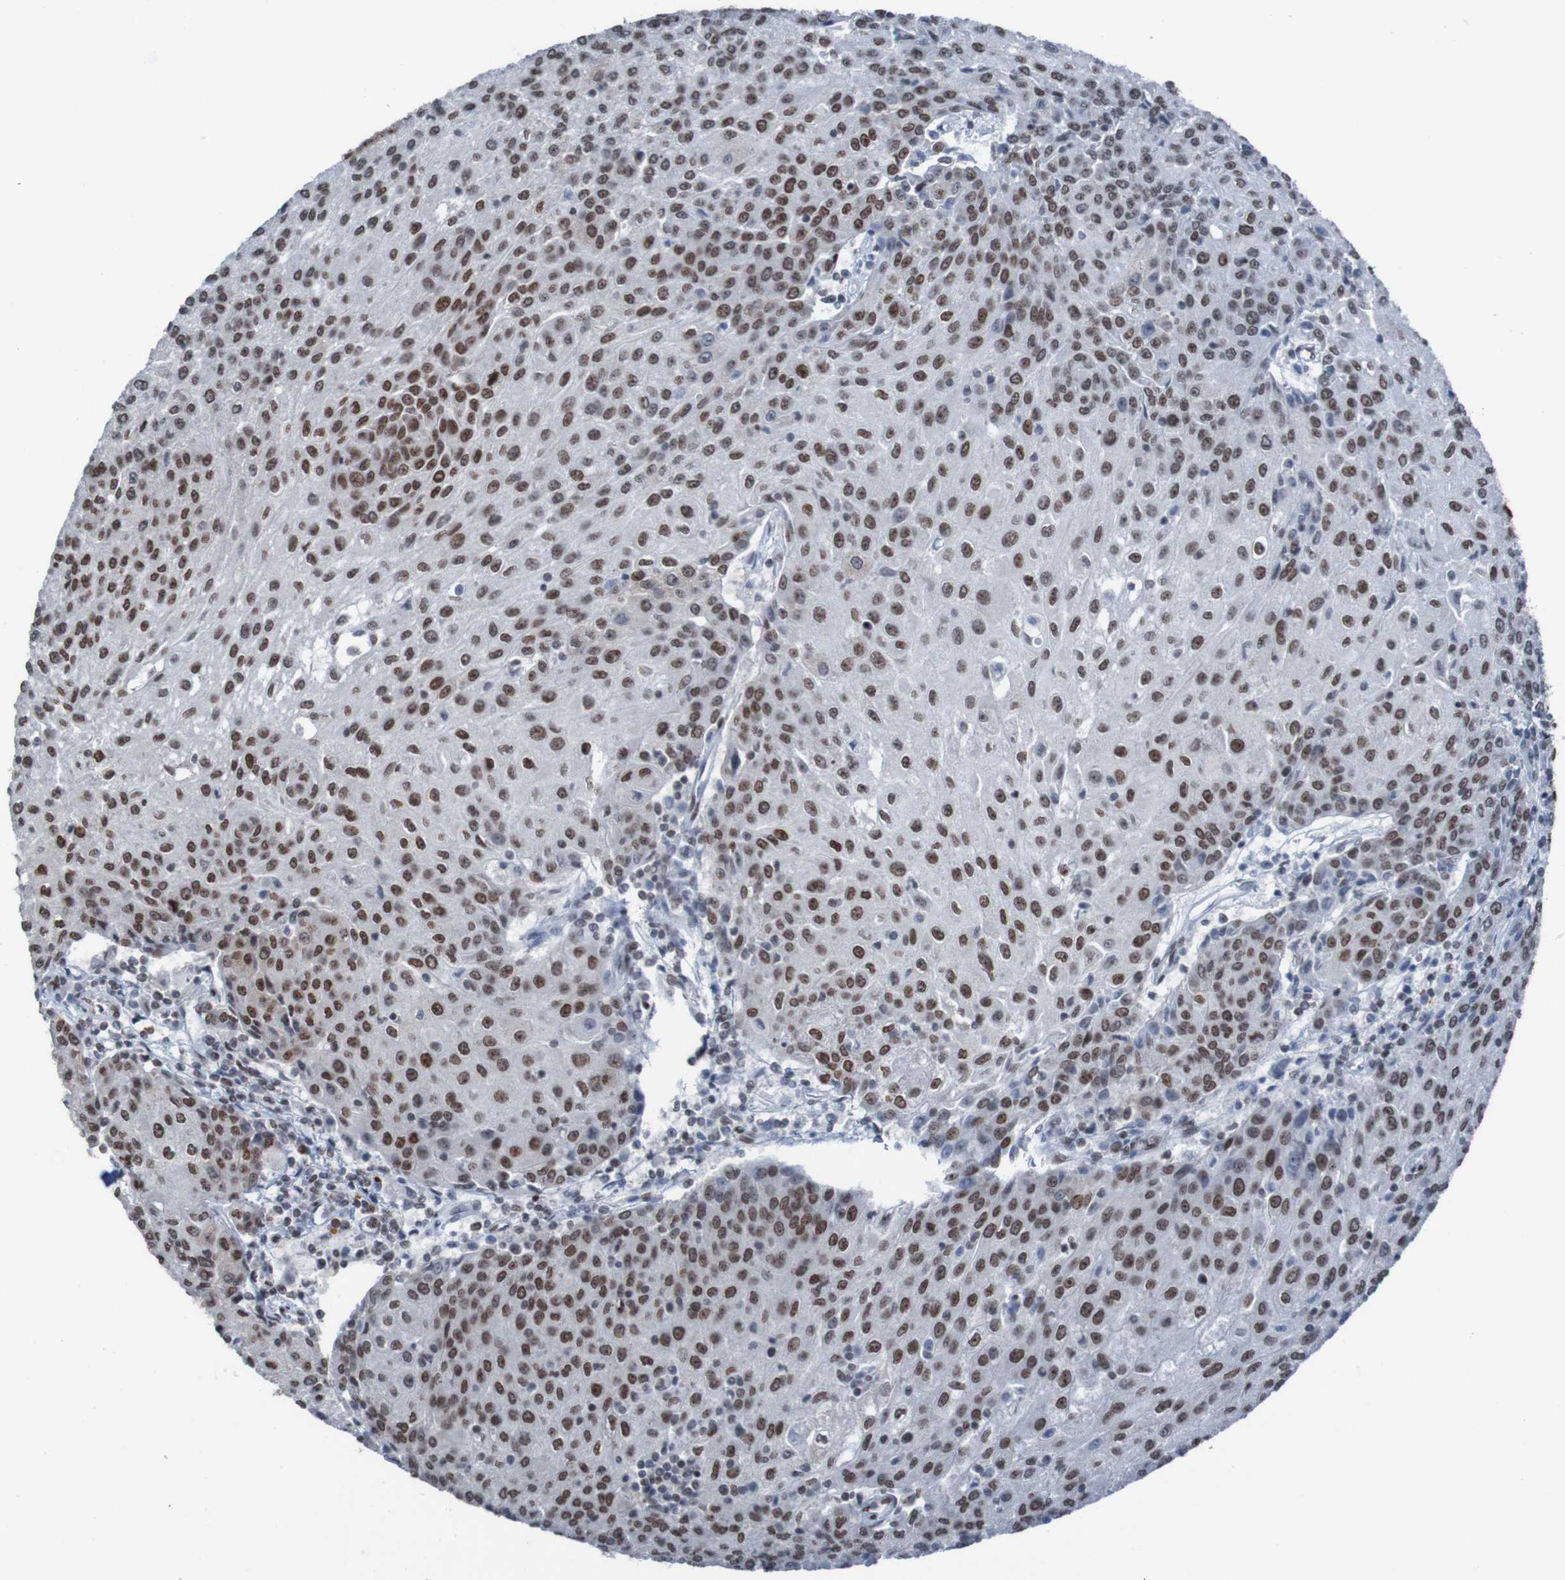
{"staining": {"intensity": "strong", "quantity": ">75%", "location": "nuclear"}, "tissue": "urothelial cancer", "cell_type": "Tumor cells", "image_type": "cancer", "snomed": [{"axis": "morphology", "description": "Urothelial carcinoma, High grade"}, {"axis": "topography", "description": "Urinary bladder"}], "caption": "A high amount of strong nuclear positivity is seen in about >75% of tumor cells in urothelial cancer tissue. (Brightfield microscopy of DAB IHC at high magnification).", "gene": "PHF2", "patient": {"sex": "female", "age": 85}}